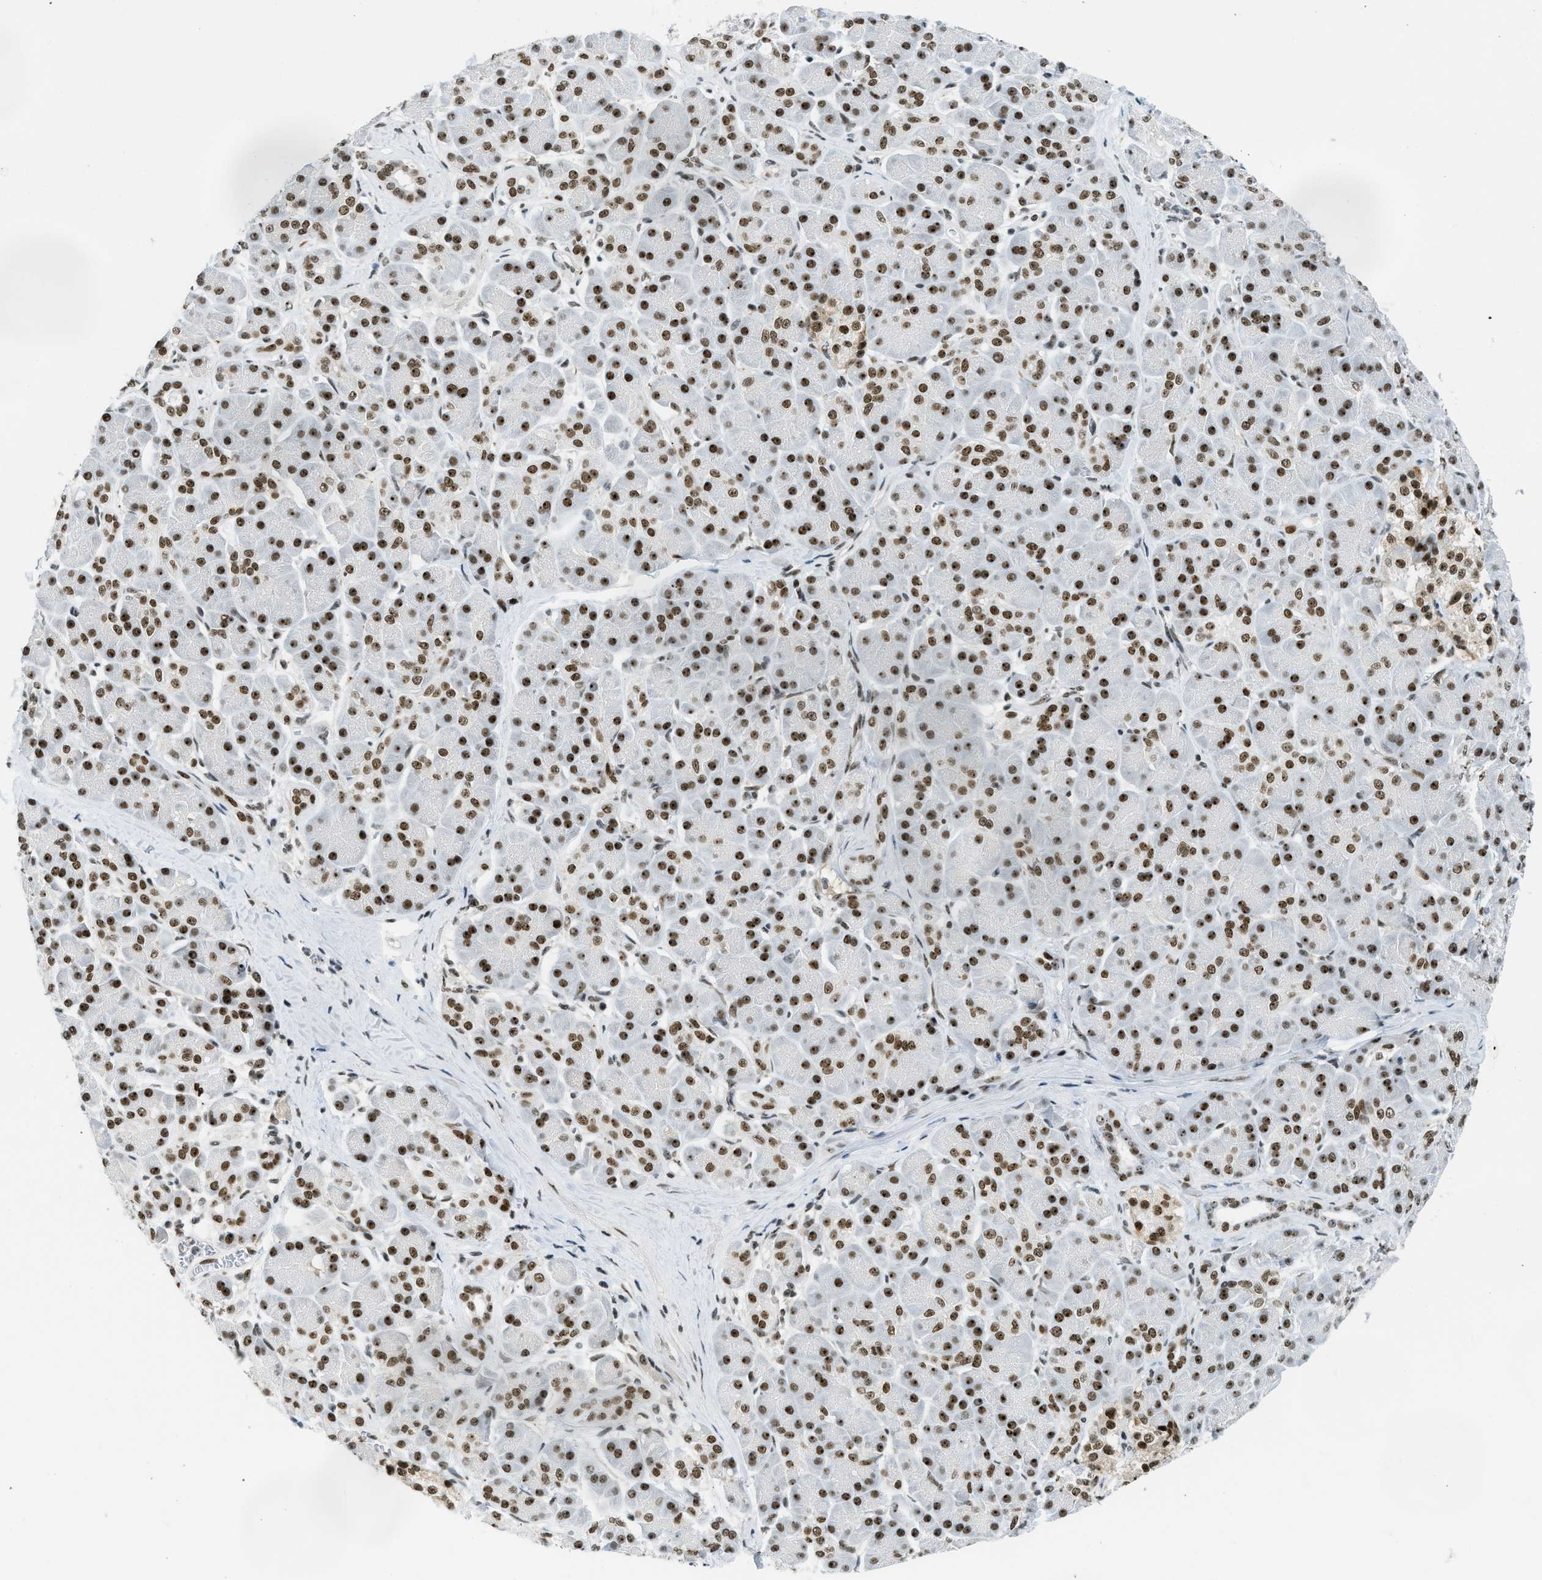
{"staining": {"intensity": "moderate", "quantity": ">75%", "location": "nuclear"}, "tissue": "pancreatic cancer", "cell_type": "Tumor cells", "image_type": "cancer", "snomed": [{"axis": "morphology", "description": "Adenocarcinoma, NOS"}, {"axis": "topography", "description": "Pancreas"}], "caption": "Human pancreatic cancer (adenocarcinoma) stained with a brown dye demonstrates moderate nuclear positive staining in about >75% of tumor cells.", "gene": "URB1", "patient": {"sex": "male", "age": 55}}